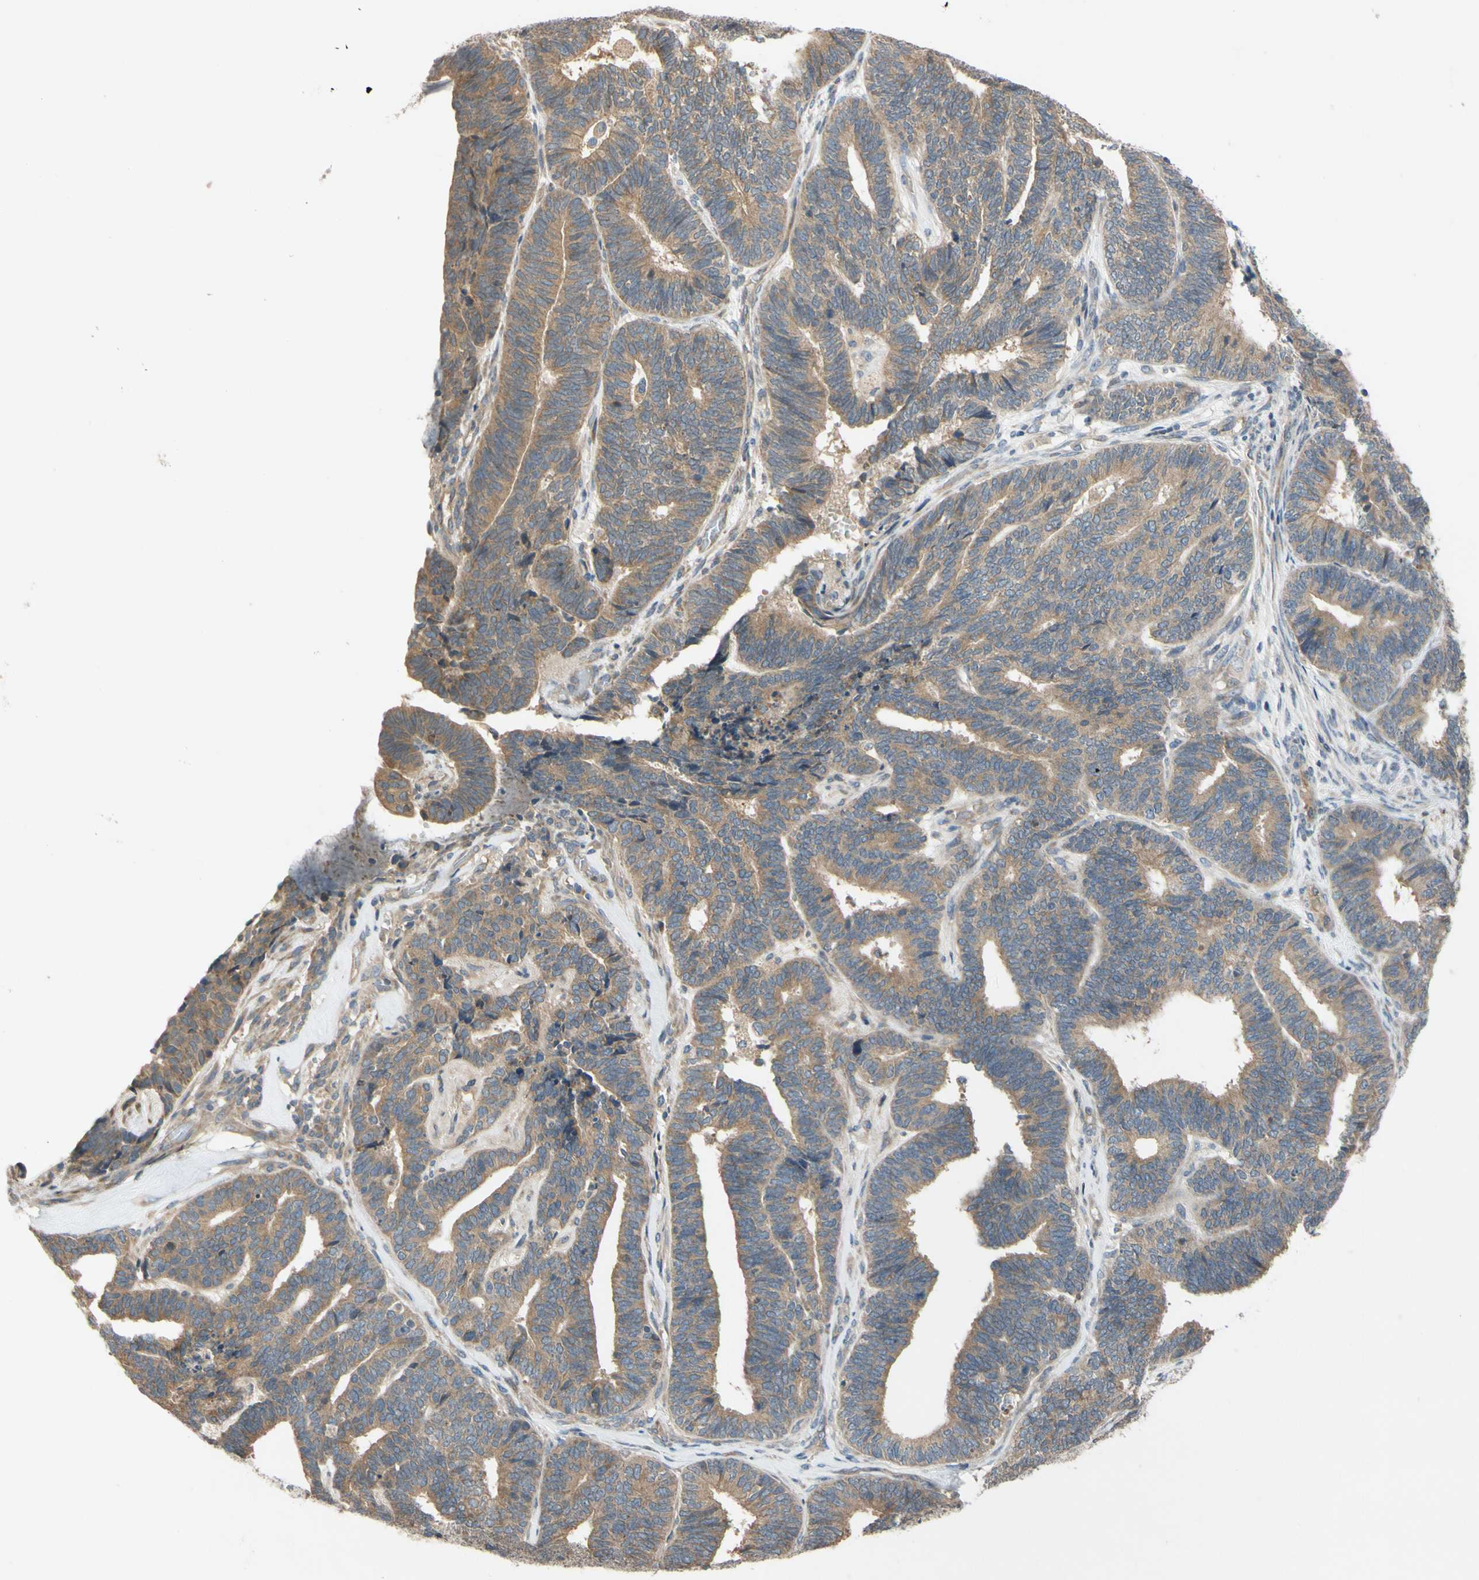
{"staining": {"intensity": "moderate", "quantity": ">75%", "location": "cytoplasmic/membranous"}, "tissue": "endometrial cancer", "cell_type": "Tumor cells", "image_type": "cancer", "snomed": [{"axis": "morphology", "description": "Adenocarcinoma, NOS"}, {"axis": "topography", "description": "Endometrium"}], "caption": "An IHC micrograph of tumor tissue is shown. Protein staining in brown labels moderate cytoplasmic/membranous positivity in adenocarcinoma (endometrial) within tumor cells.", "gene": "MBTPS2", "patient": {"sex": "female", "age": 70}}